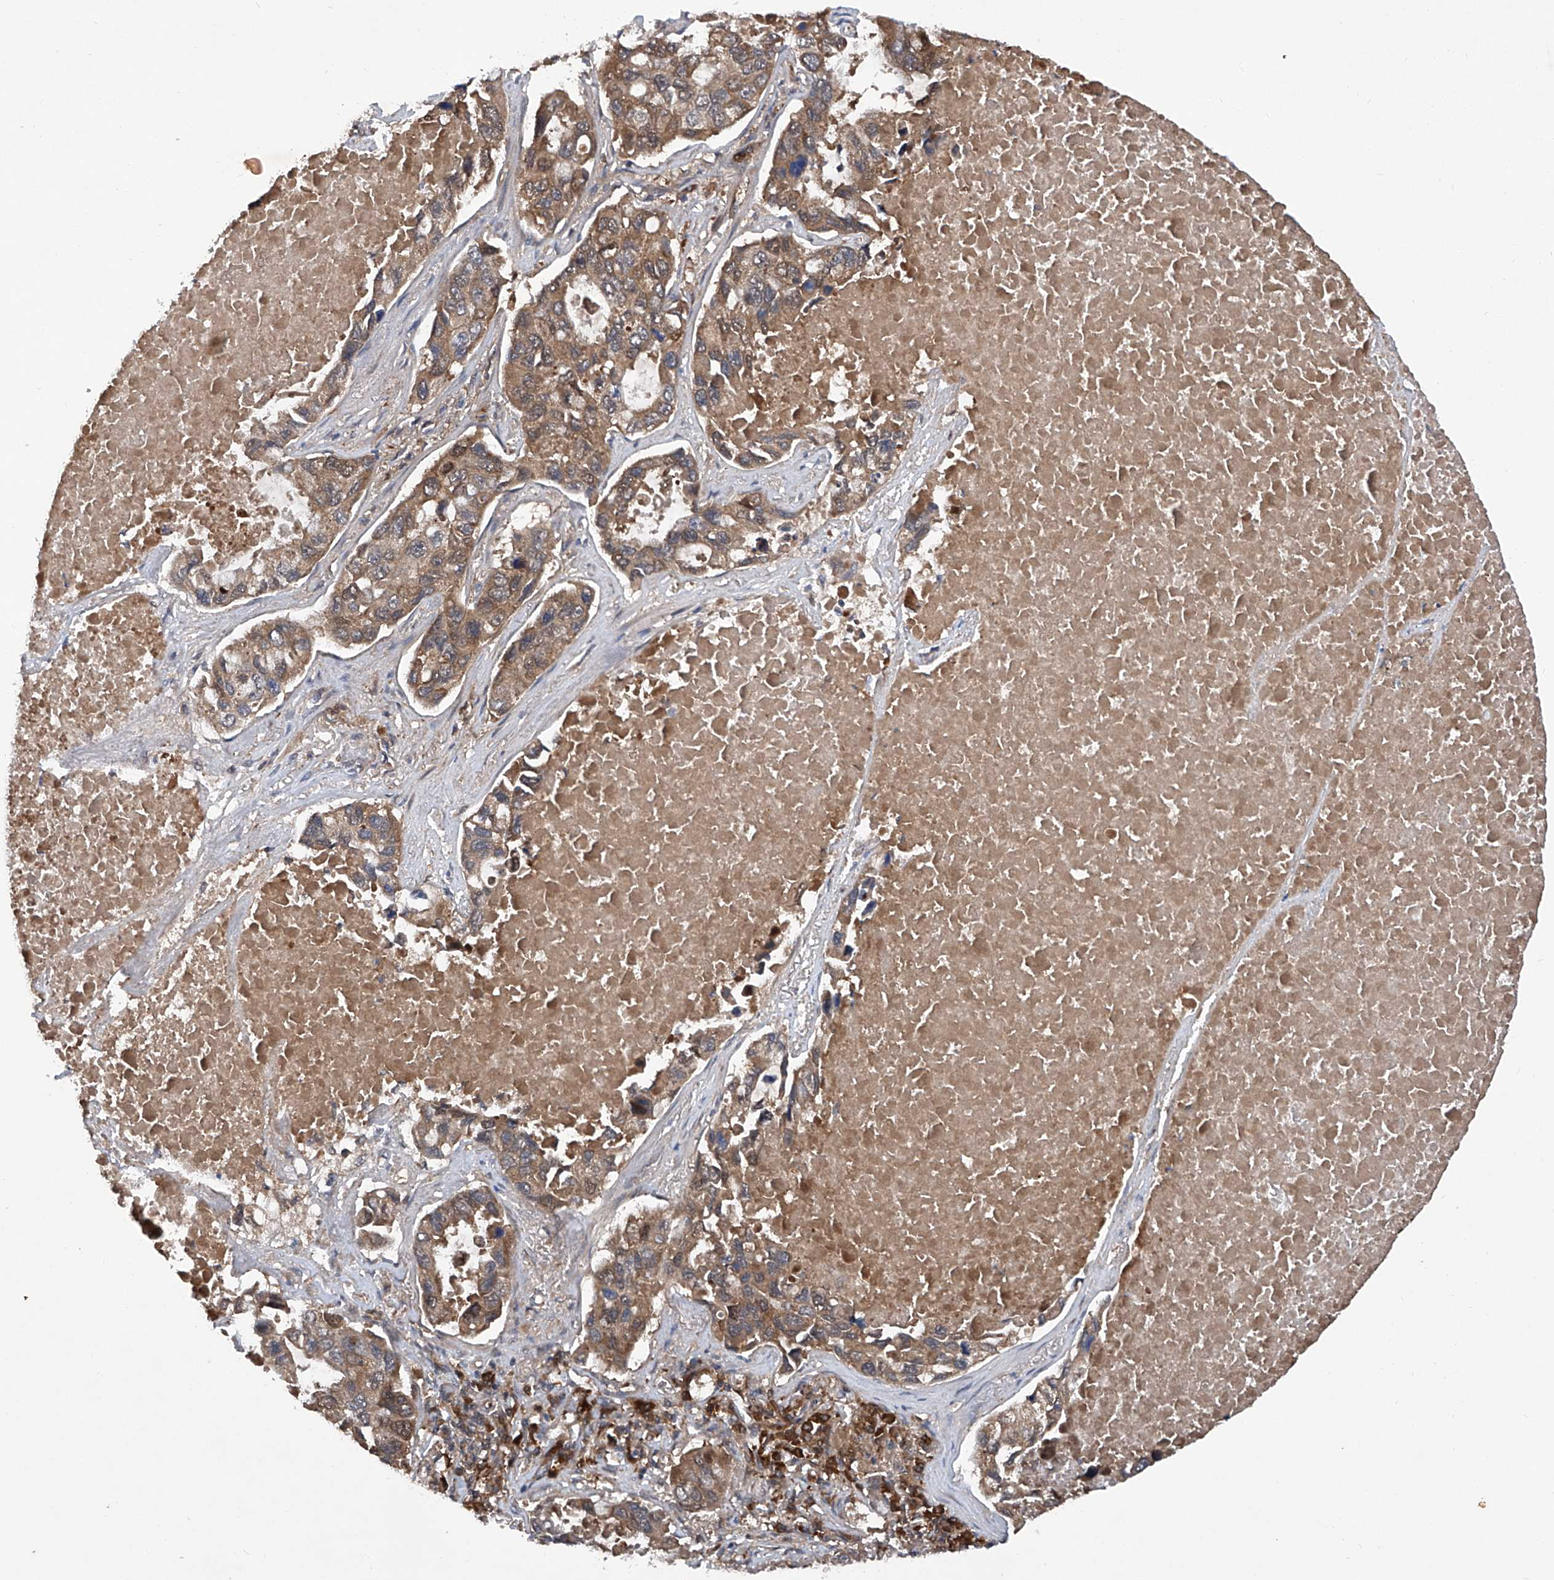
{"staining": {"intensity": "moderate", "quantity": "25%-75%", "location": "cytoplasmic/membranous"}, "tissue": "lung cancer", "cell_type": "Tumor cells", "image_type": "cancer", "snomed": [{"axis": "morphology", "description": "Adenocarcinoma, NOS"}, {"axis": "topography", "description": "Lung"}], "caption": "Protein staining of adenocarcinoma (lung) tissue exhibits moderate cytoplasmic/membranous staining in about 25%-75% of tumor cells. The staining is performed using DAB brown chromogen to label protein expression. The nuclei are counter-stained blue using hematoxylin.", "gene": "ASCC3", "patient": {"sex": "male", "age": 64}}